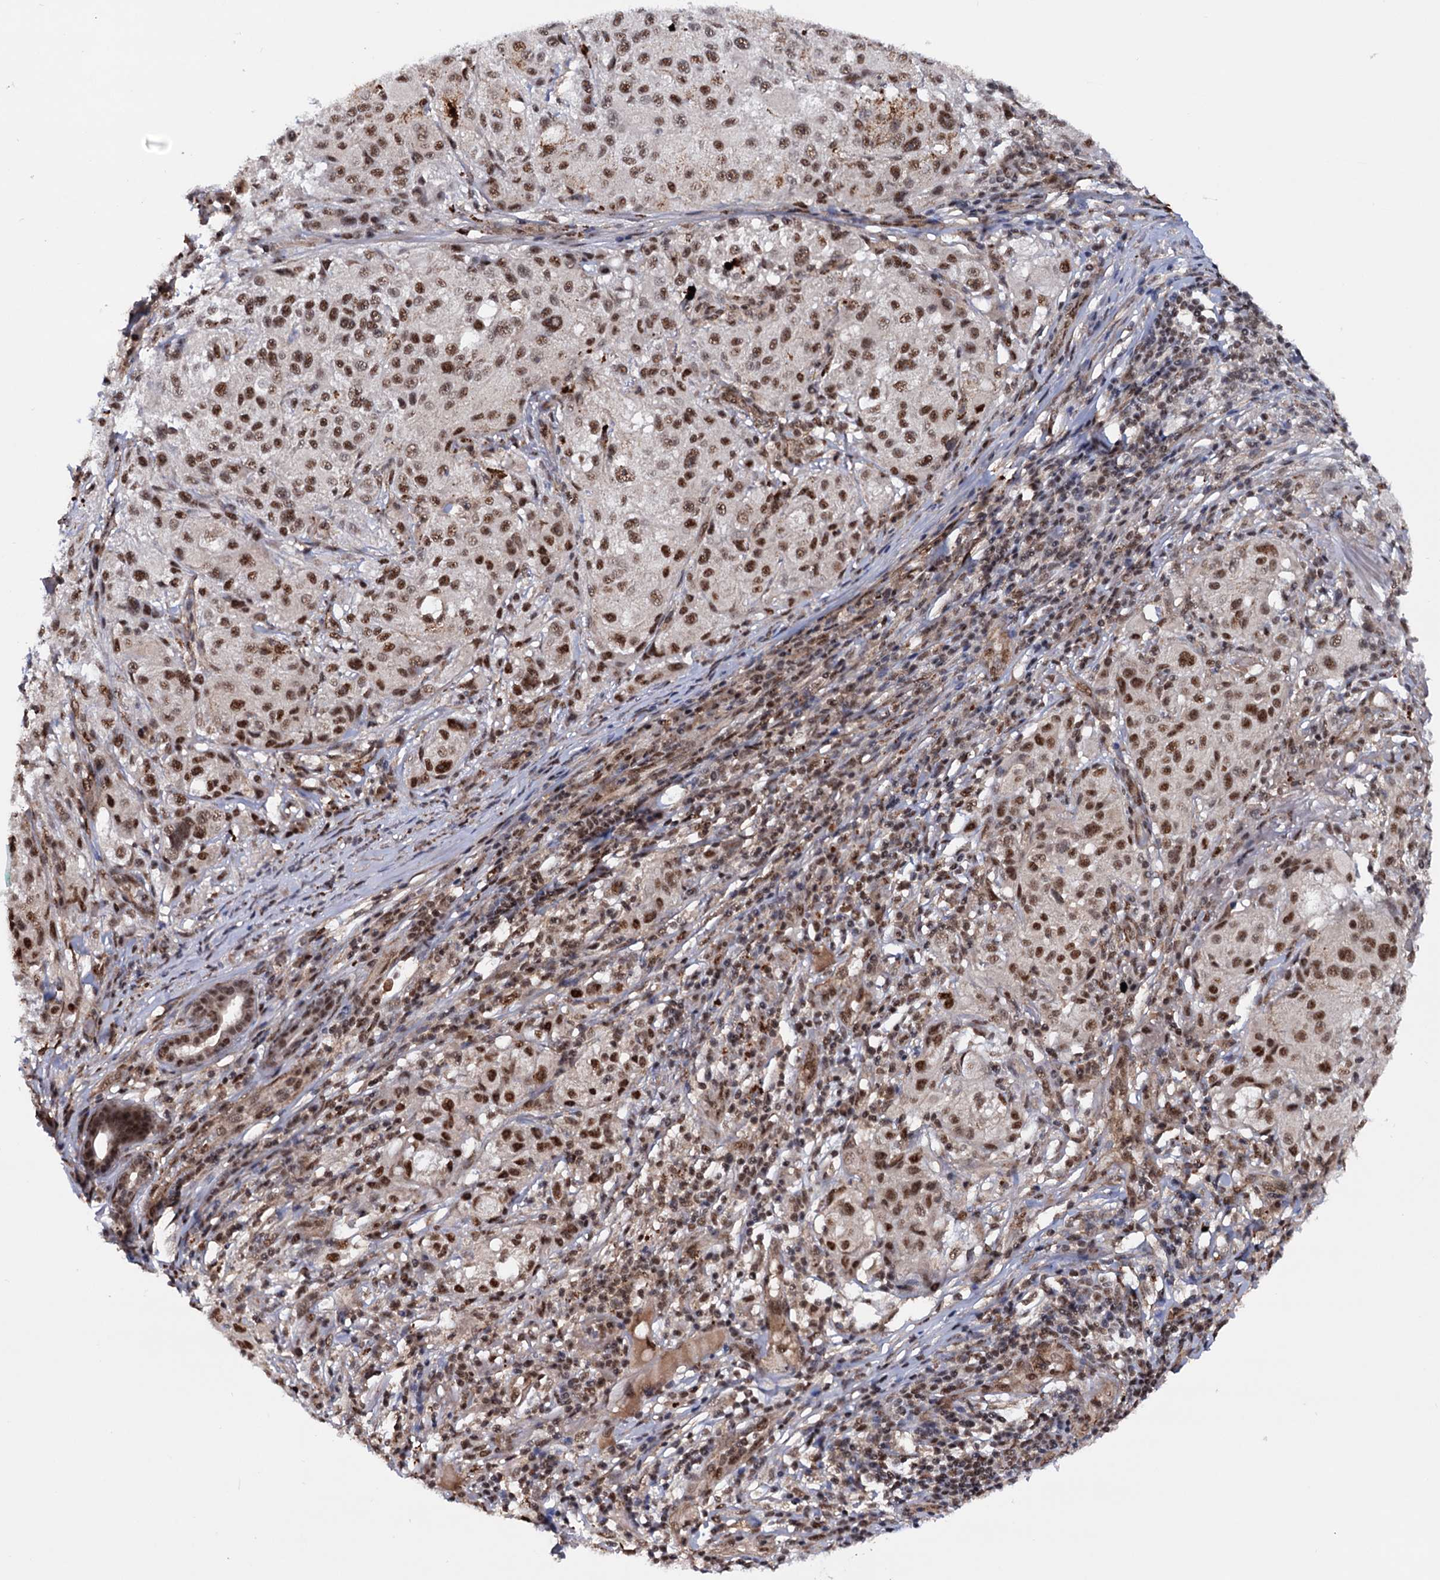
{"staining": {"intensity": "strong", "quantity": ">75%", "location": "nuclear"}, "tissue": "melanoma", "cell_type": "Tumor cells", "image_type": "cancer", "snomed": [{"axis": "morphology", "description": "Necrosis, NOS"}, {"axis": "morphology", "description": "Malignant melanoma, NOS"}, {"axis": "topography", "description": "Skin"}], "caption": "Protein staining of melanoma tissue reveals strong nuclear staining in approximately >75% of tumor cells.", "gene": "TBC1D12", "patient": {"sex": "female", "age": 87}}